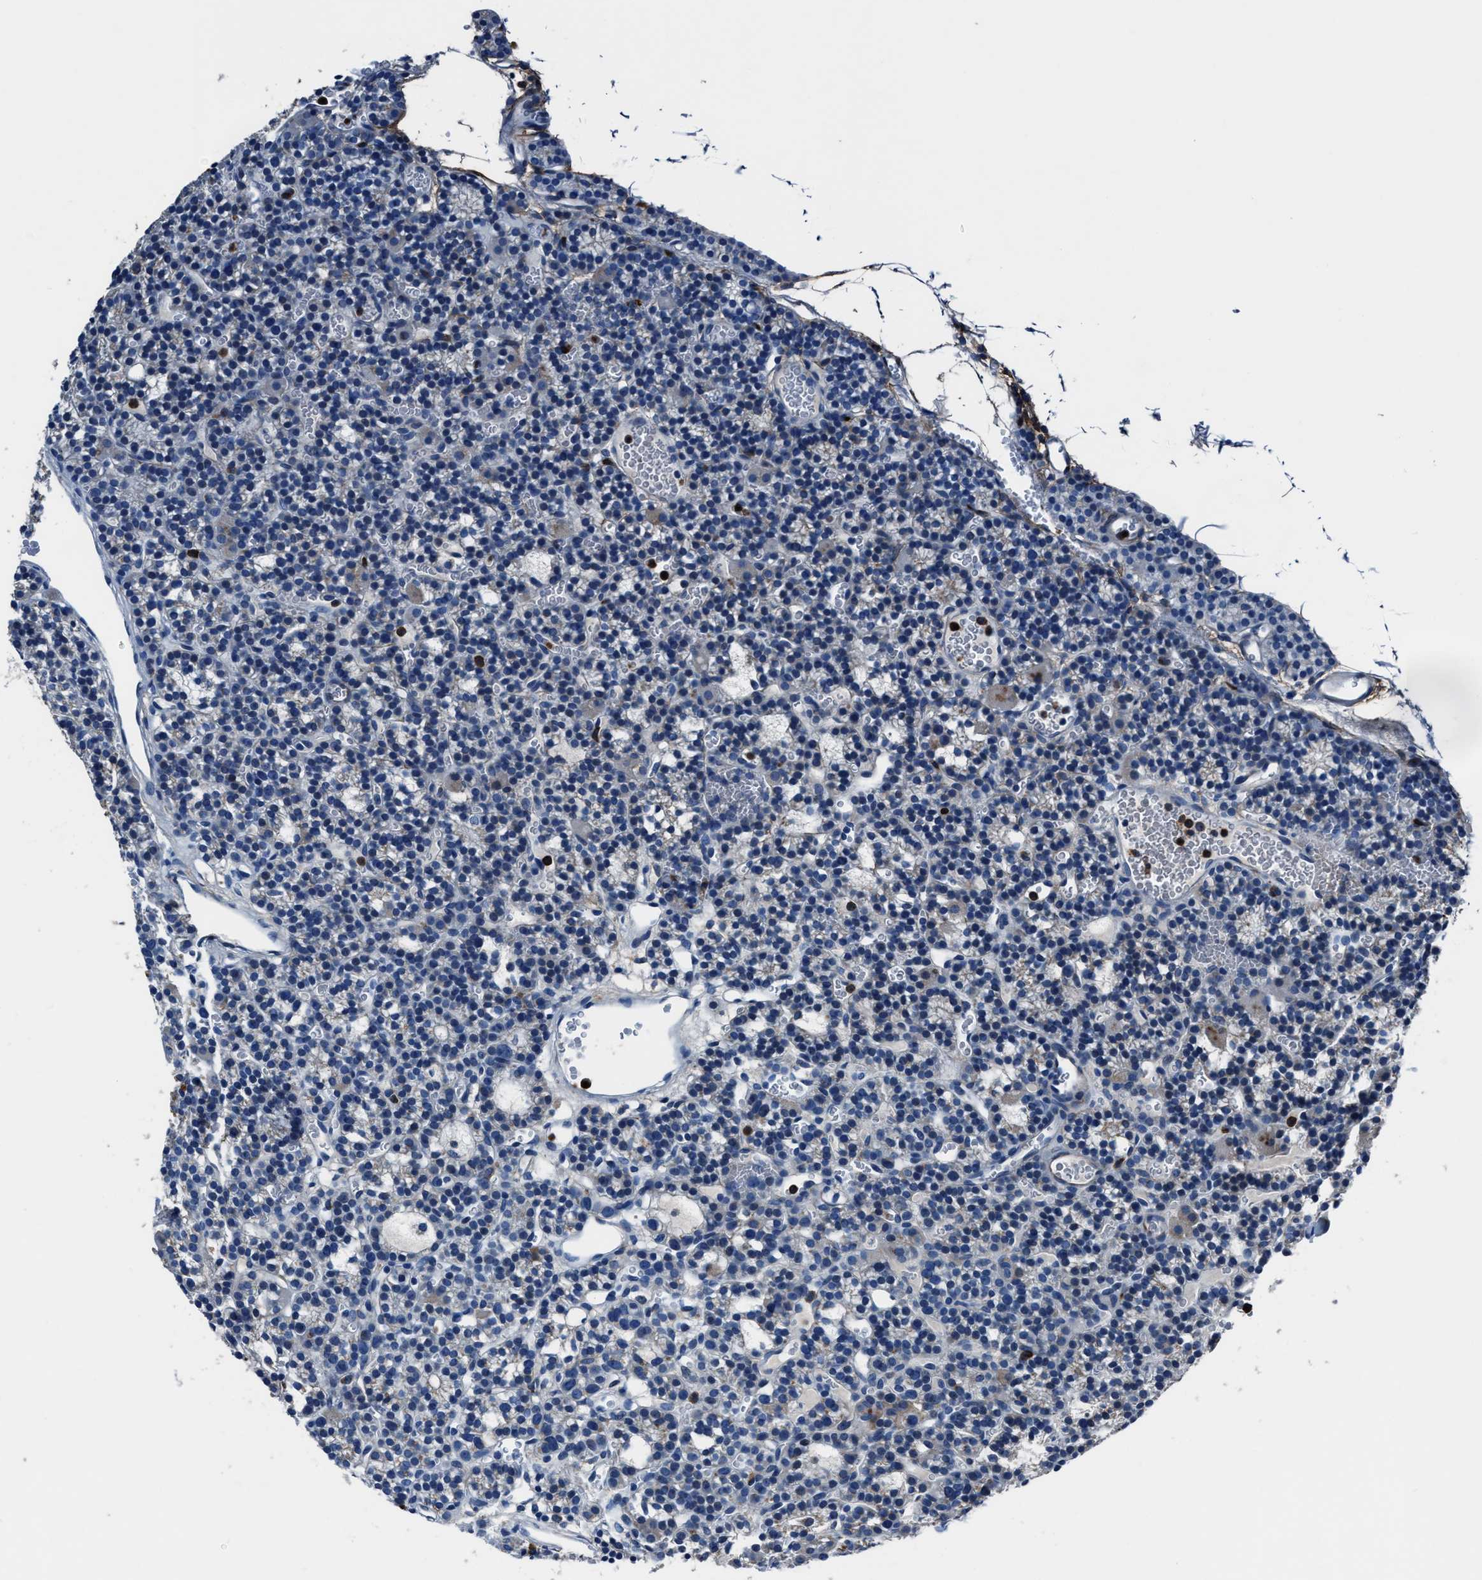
{"staining": {"intensity": "negative", "quantity": "none", "location": "none"}, "tissue": "parathyroid gland", "cell_type": "Glandular cells", "image_type": "normal", "snomed": [{"axis": "morphology", "description": "Normal tissue, NOS"}, {"axis": "morphology", "description": "Adenoma, NOS"}, {"axis": "topography", "description": "Parathyroid gland"}], "caption": "The micrograph demonstrates no staining of glandular cells in normal parathyroid gland. (Stains: DAB IHC with hematoxylin counter stain, Microscopy: brightfield microscopy at high magnification).", "gene": "FGL2", "patient": {"sex": "female", "age": 58}}